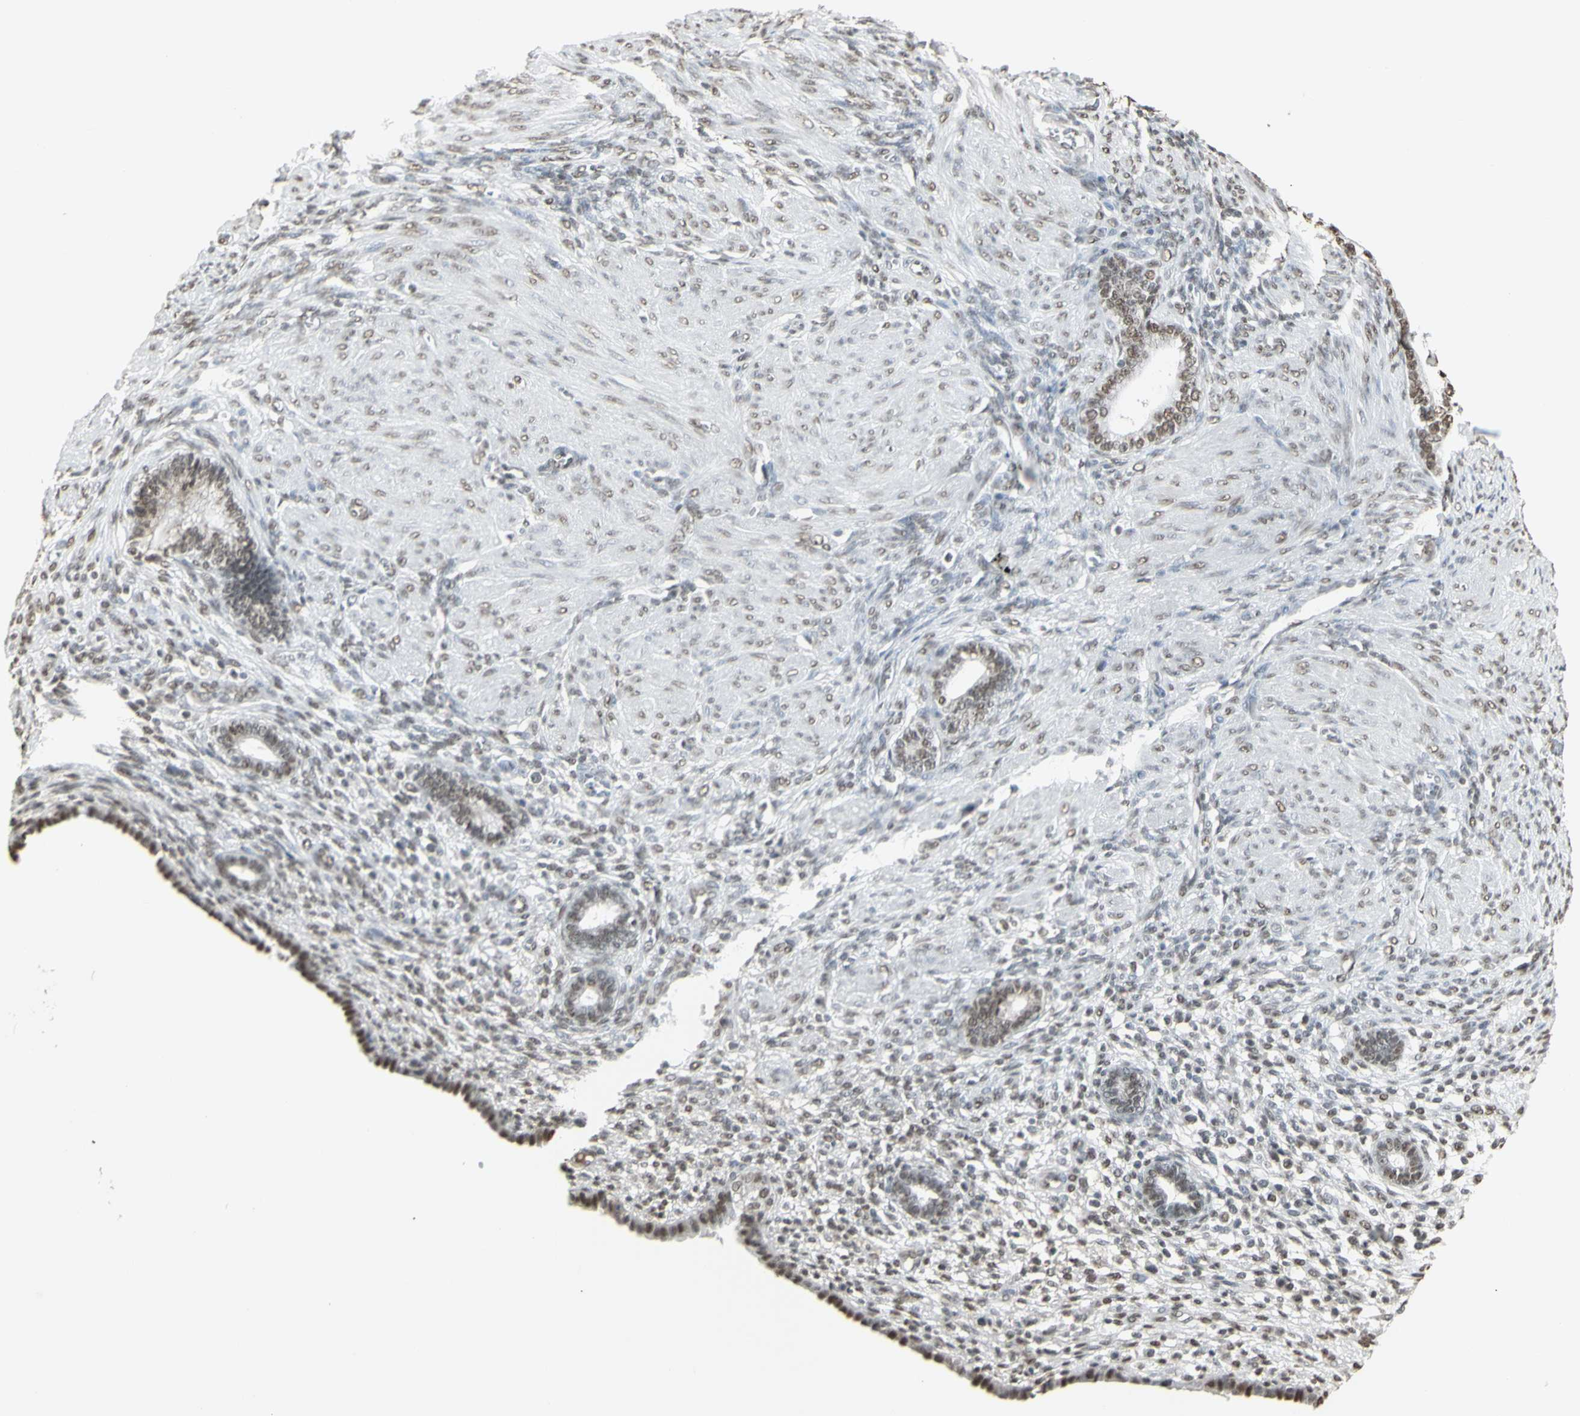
{"staining": {"intensity": "weak", "quantity": "25%-75%", "location": "nuclear"}, "tissue": "endometrium", "cell_type": "Cells in endometrial stroma", "image_type": "normal", "snomed": [{"axis": "morphology", "description": "Normal tissue, NOS"}, {"axis": "topography", "description": "Endometrium"}], "caption": "This micrograph reveals immunohistochemistry staining of normal endometrium, with low weak nuclear positivity in approximately 25%-75% of cells in endometrial stroma.", "gene": "TRIM28", "patient": {"sex": "female", "age": 72}}